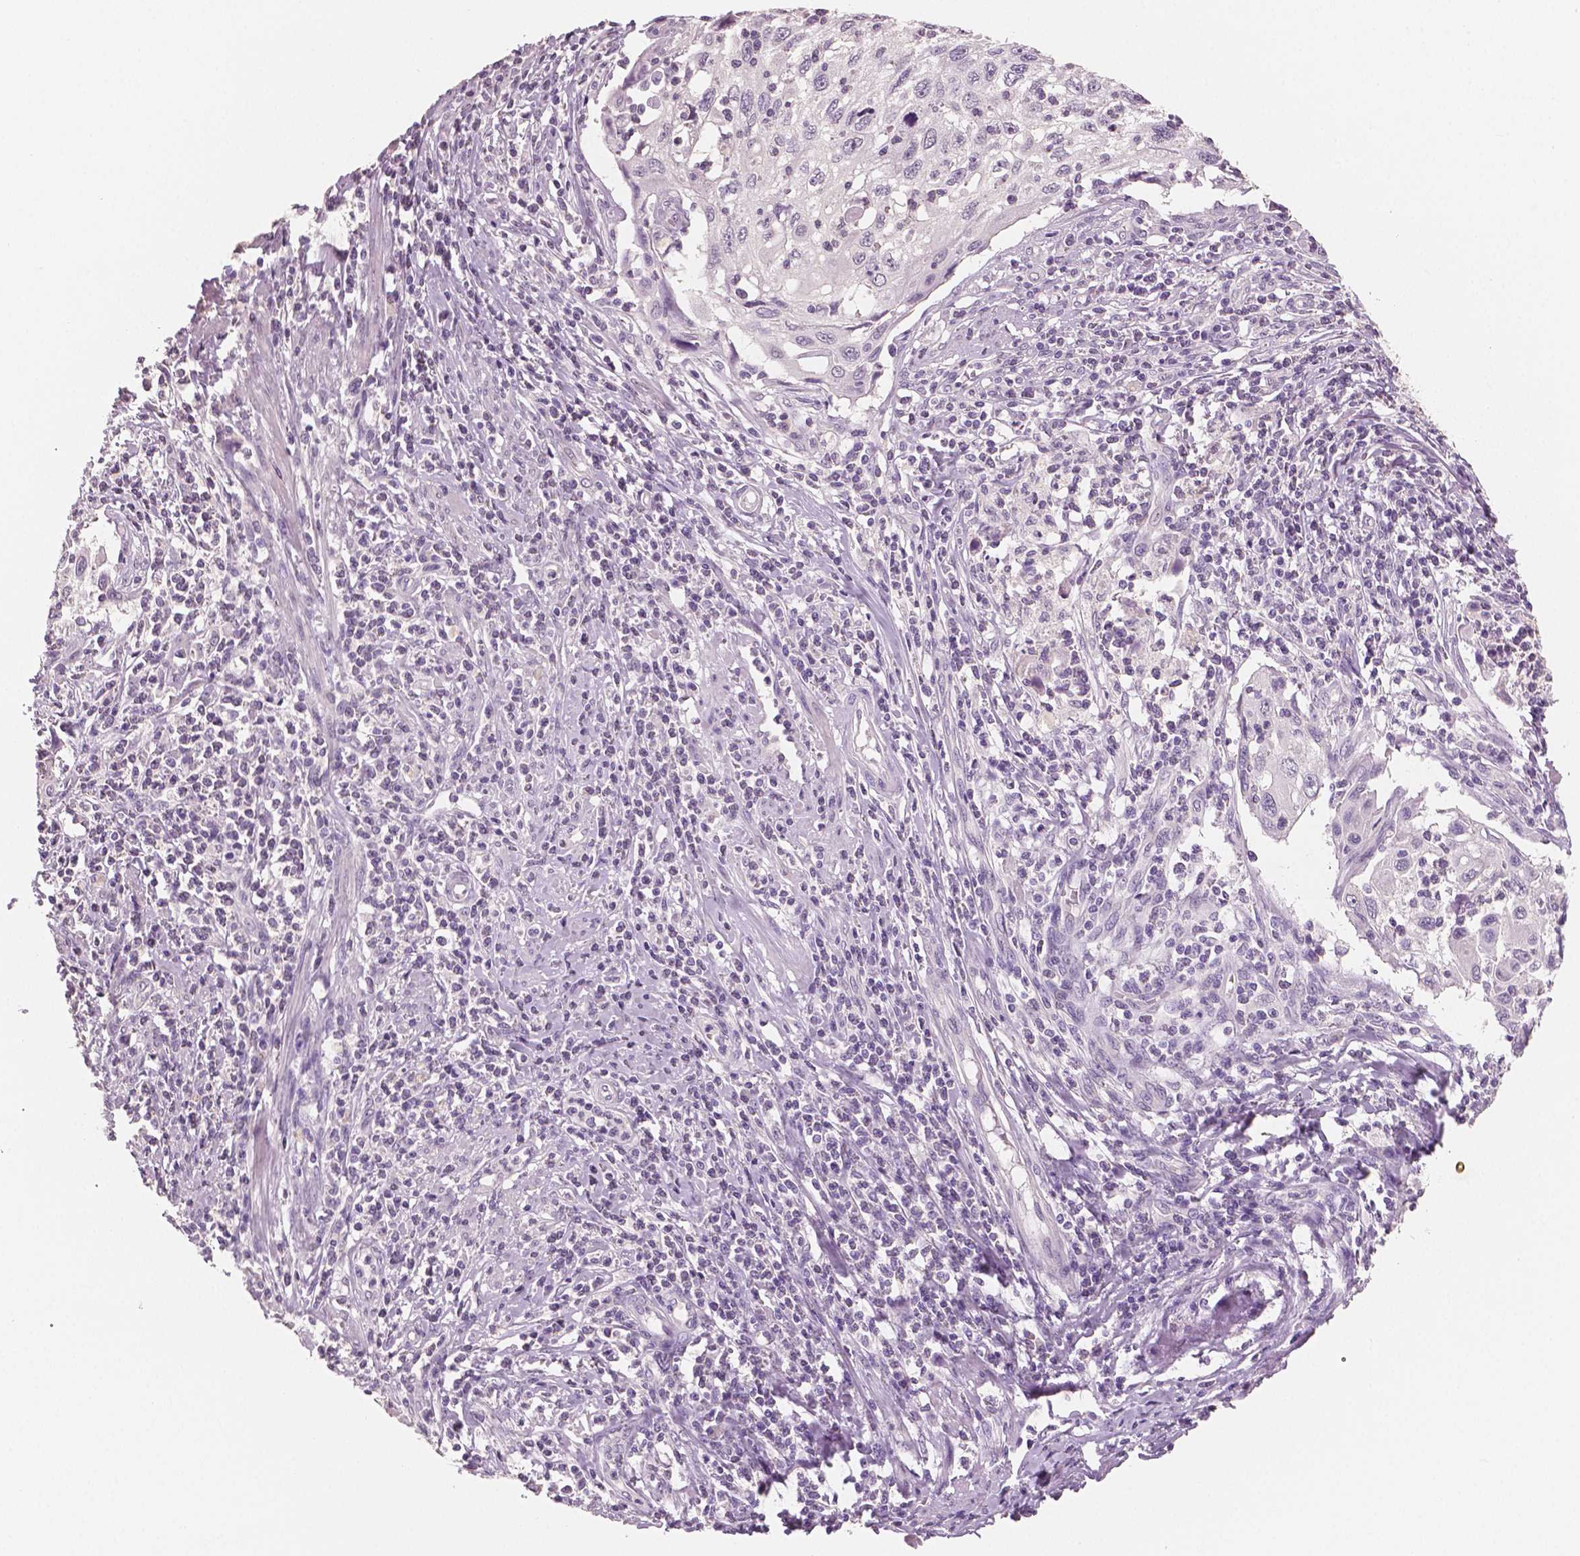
{"staining": {"intensity": "negative", "quantity": "none", "location": "none"}, "tissue": "cervical cancer", "cell_type": "Tumor cells", "image_type": "cancer", "snomed": [{"axis": "morphology", "description": "Squamous cell carcinoma, NOS"}, {"axis": "topography", "description": "Cervix"}], "caption": "High magnification brightfield microscopy of cervical squamous cell carcinoma stained with DAB (3,3'-diaminobenzidine) (brown) and counterstained with hematoxylin (blue): tumor cells show no significant positivity.", "gene": "NECAB2", "patient": {"sex": "female", "age": 70}}